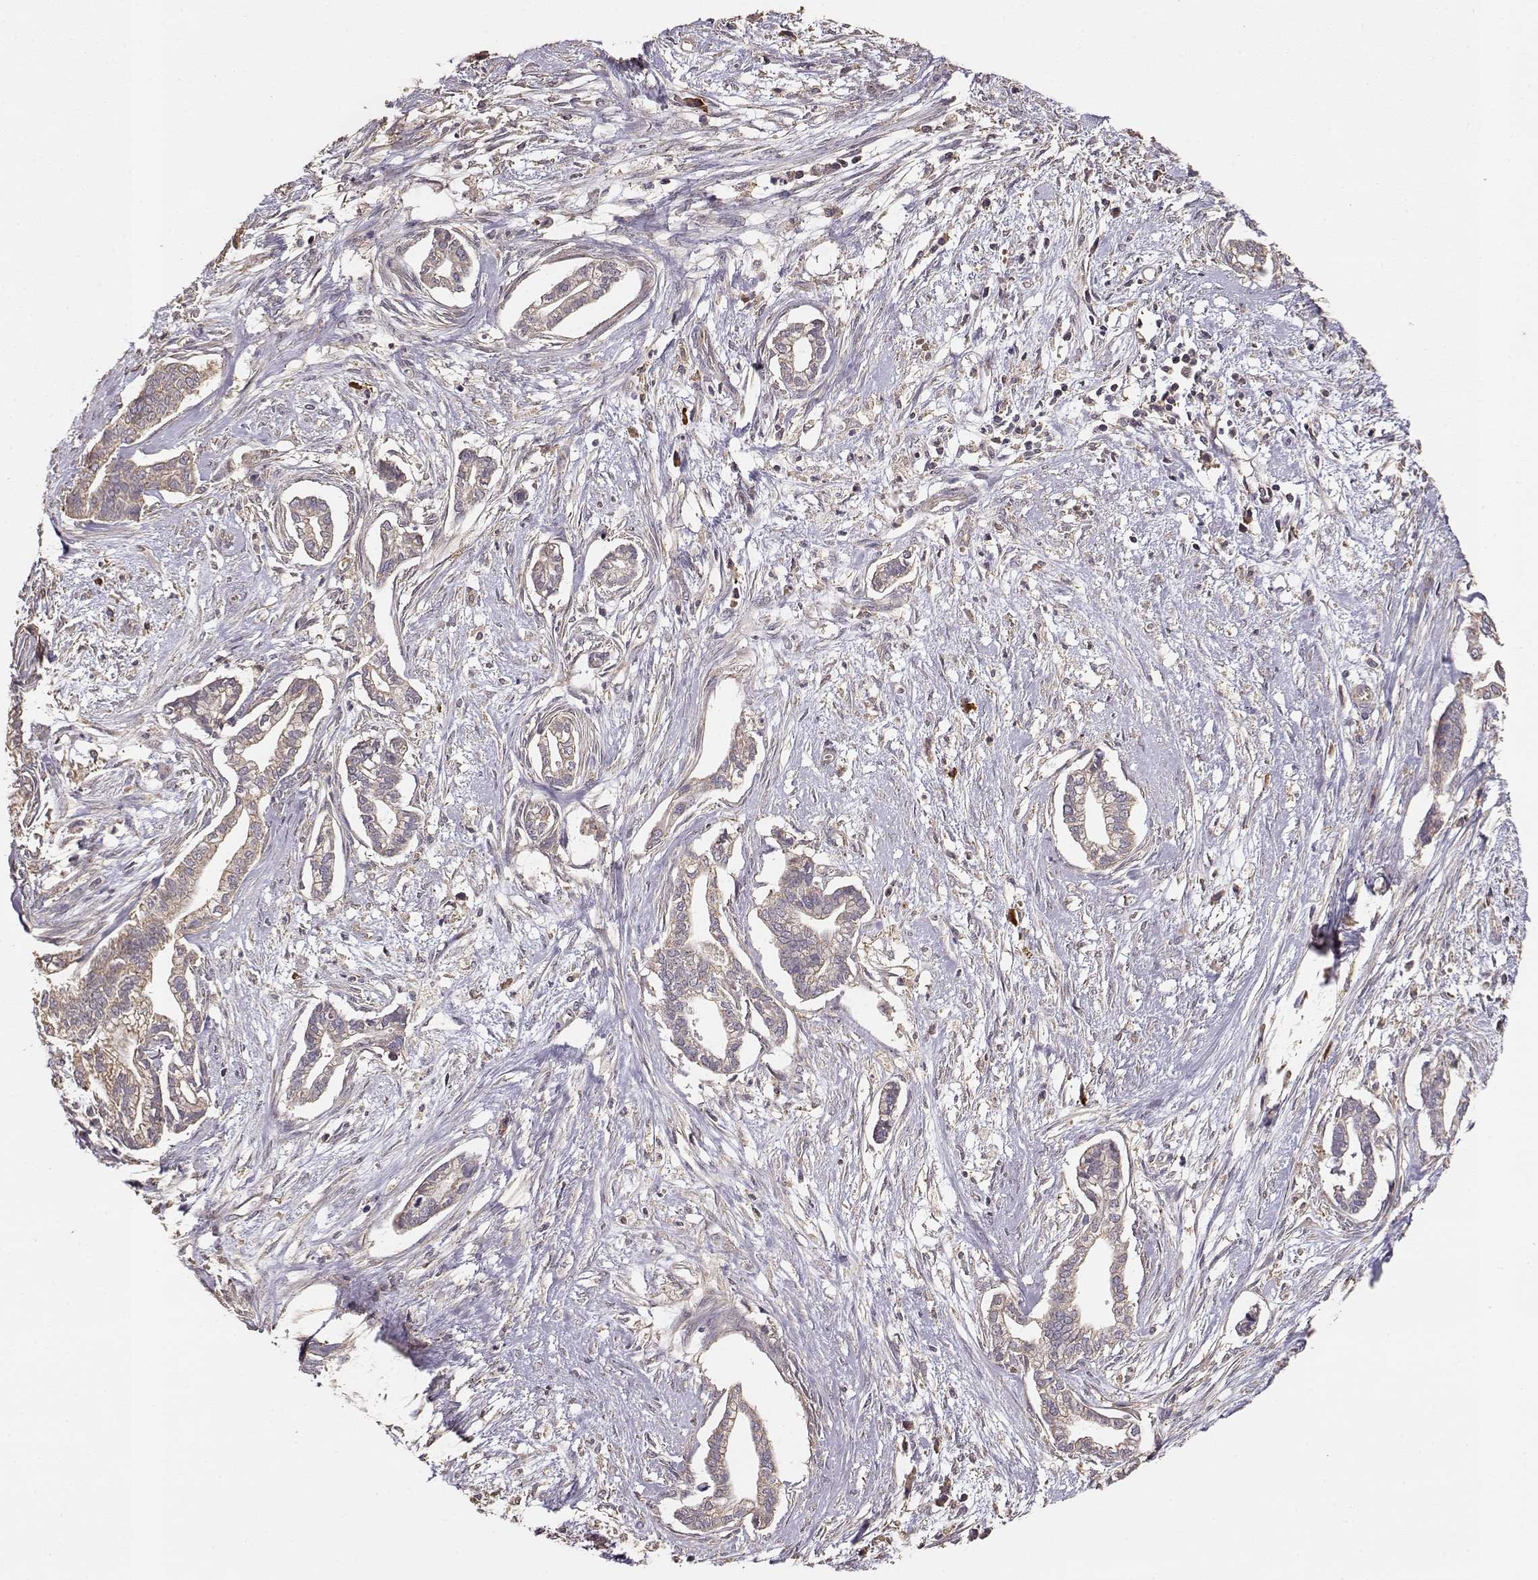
{"staining": {"intensity": "weak", "quantity": ">75%", "location": "cytoplasmic/membranous"}, "tissue": "cervical cancer", "cell_type": "Tumor cells", "image_type": "cancer", "snomed": [{"axis": "morphology", "description": "Adenocarcinoma, NOS"}, {"axis": "topography", "description": "Cervix"}], "caption": "High-magnification brightfield microscopy of adenocarcinoma (cervical) stained with DAB (brown) and counterstained with hematoxylin (blue). tumor cells exhibit weak cytoplasmic/membranous staining is present in about>75% of cells.", "gene": "TARS3", "patient": {"sex": "female", "age": 62}}